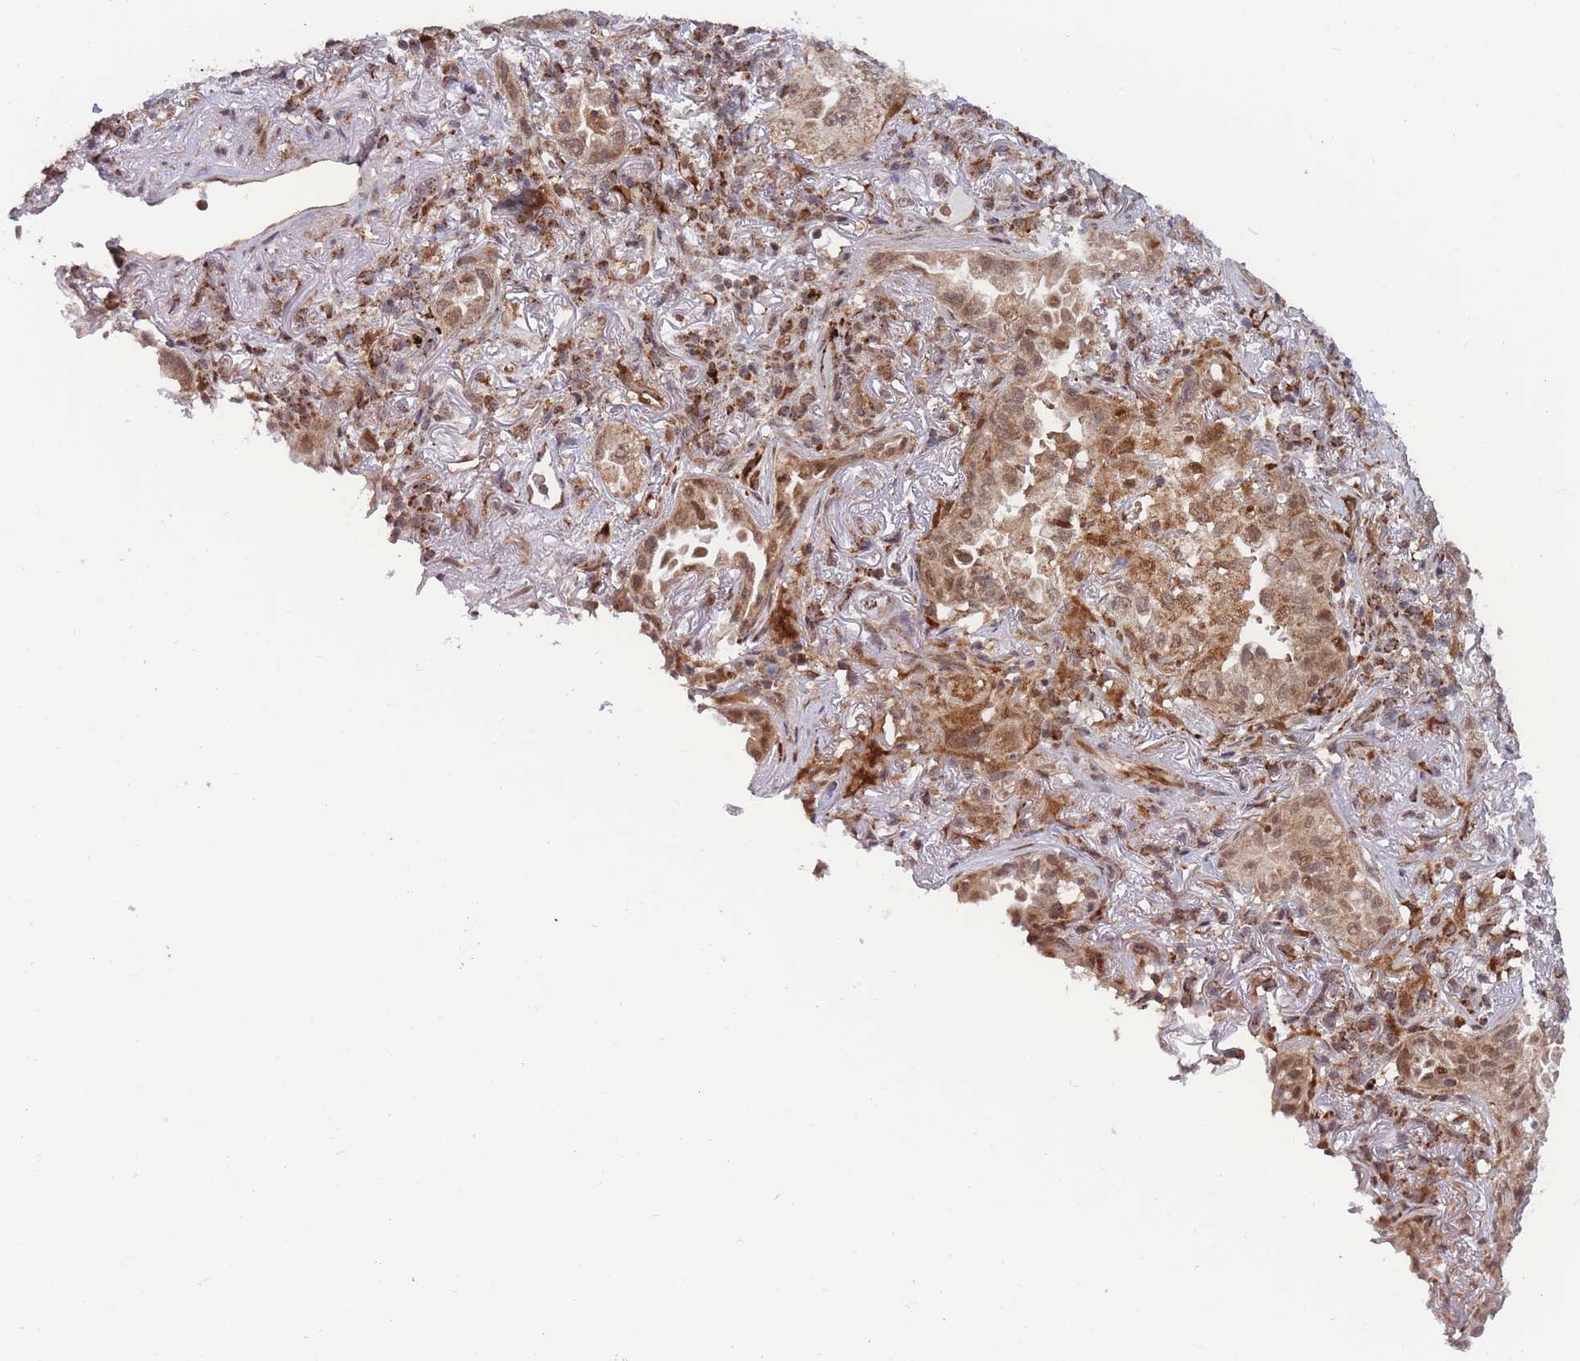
{"staining": {"intensity": "moderate", "quantity": ">75%", "location": "cytoplasmic/membranous,nuclear"}, "tissue": "lung cancer", "cell_type": "Tumor cells", "image_type": "cancer", "snomed": [{"axis": "morphology", "description": "Adenocarcinoma, NOS"}, {"axis": "topography", "description": "Lung"}], "caption": "Immunohistochemistry staining of lung adenocarcinoma, which demonstrates medium levels of moderate cytoplasmic/membranous and nuclear staining in about >75% of tumor cells indicating moderate cytoplasmic/membranous and nuclear protein staining. The staining was performed using DAB (3,3'-diaminobenzidine) (brown) for protein detection and nuclei were counterstained in hematoxylin (blue).", "gene": "BOD1L1", "patient": {"sex": "female", "age": 69}}